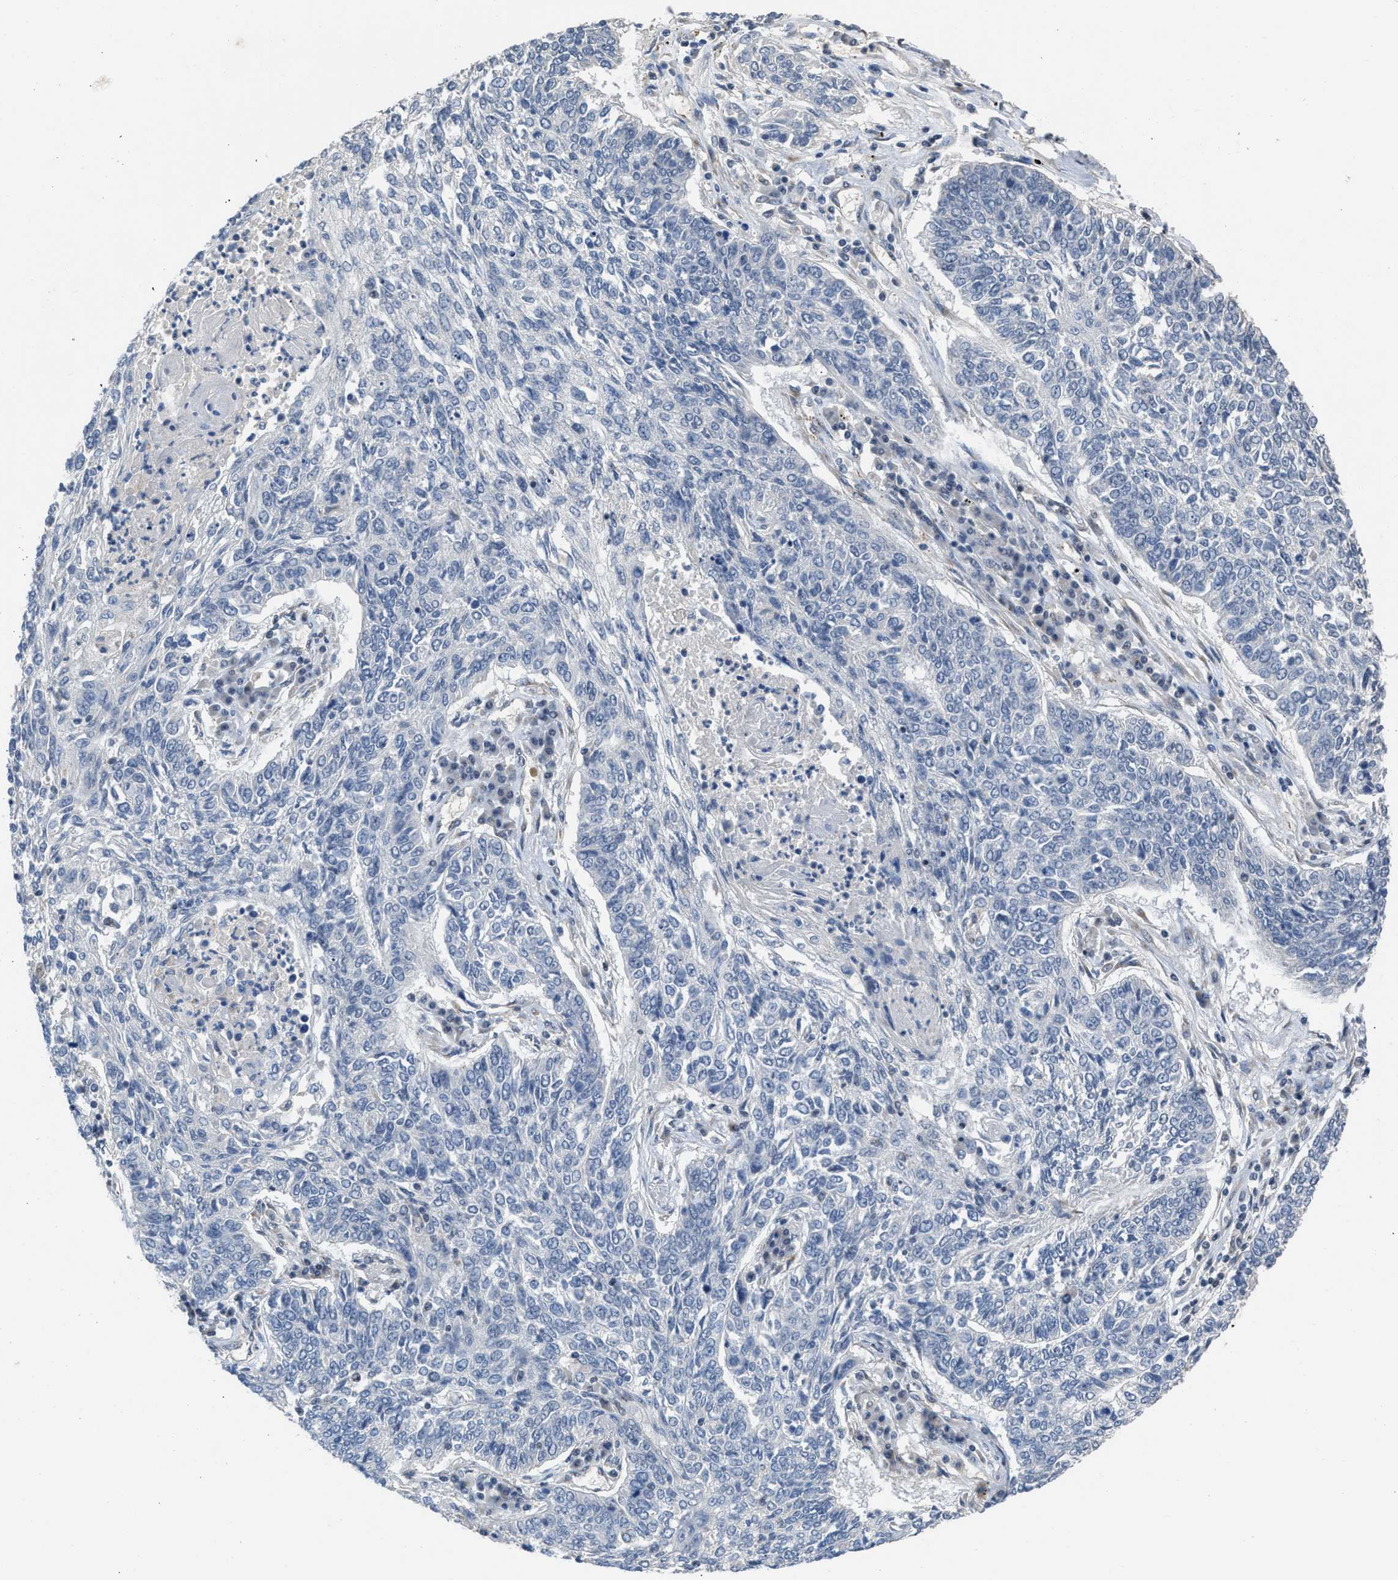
{"staining": {"intensity": "negative", "quantity": "none", "location": "none"}, "tissue": "lung cancer", "cell_type": "Tumor cells", "image_type": "cancer", "snomed": [{"axis": "morphology", "description": "Normal tissue, NOS"}, {"axis": "morphology", "description": "Squamous cell carcinoma, NOS"}, {"axis": "topography", "description": "Cartilage tissue"}, {"axis": "topography", "description": "Bronchus"}, {"axis": "topography", "description": "Lung"}], "caption": "Lung cancer stained for a protein using immunohistochemistry (IHC) demonstrates no expression tumor cells.", "gene": "TERF2IP", "patient": {"sex": "female", "age": 49}}